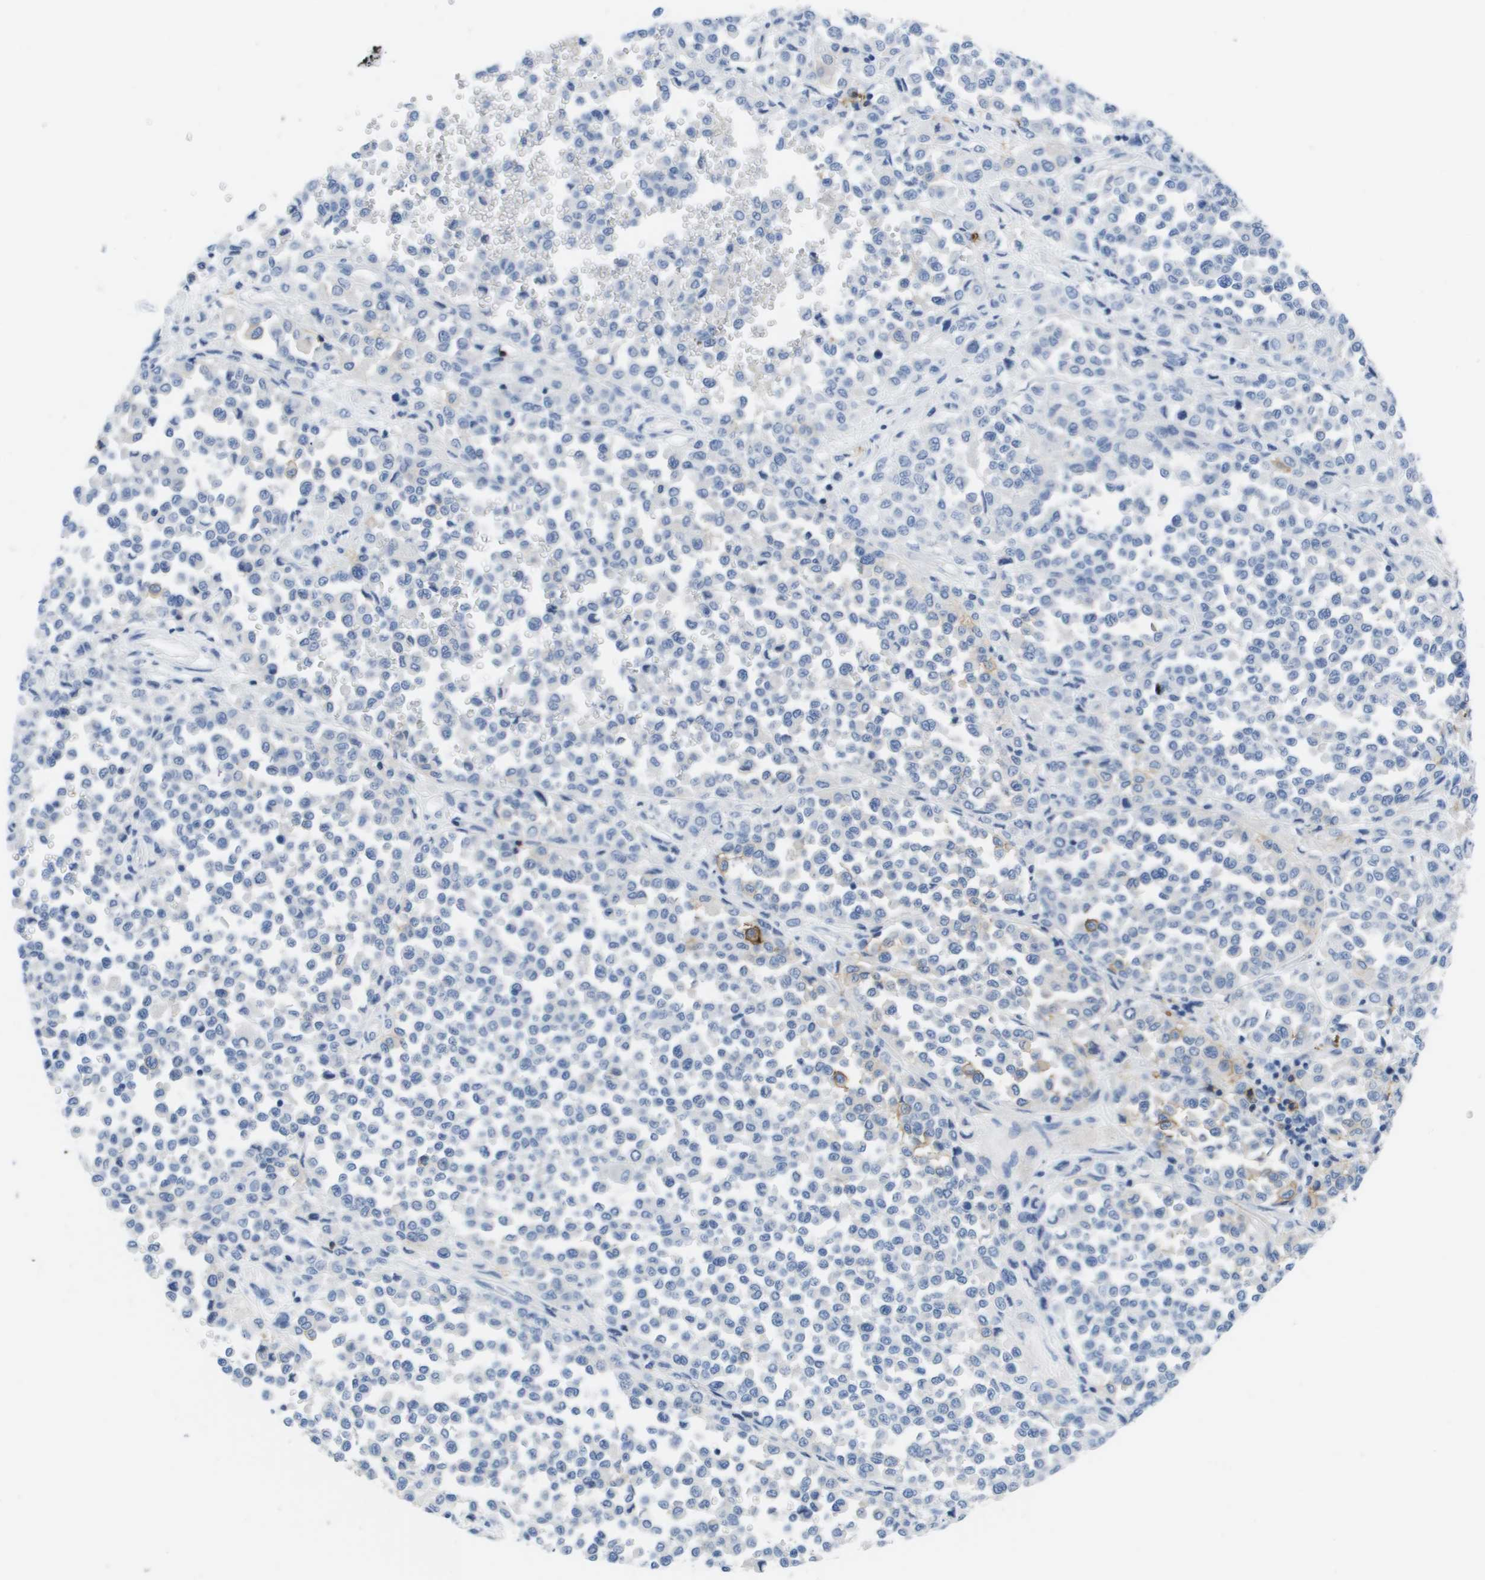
{"staining": {"intensity": "negative", "quantity": "none", "location": "none"}, "tissue": "melanoma", "cell_type": "Tumor cells", "image_type": "cancer", "snomed": [{"axis": "morphology", "description": "Malignant melanoma, Metastatic site"}, {"axis": "topography", "description": "Pancreas"}], "caption": "A high-resolution image shows immunohistochemistry staining of malignant melanoma (metastatic site), which reveals no significant expression in tumor cells.", "gene": "MS4A1", "patient": {"sex": "female", "age": 30}}